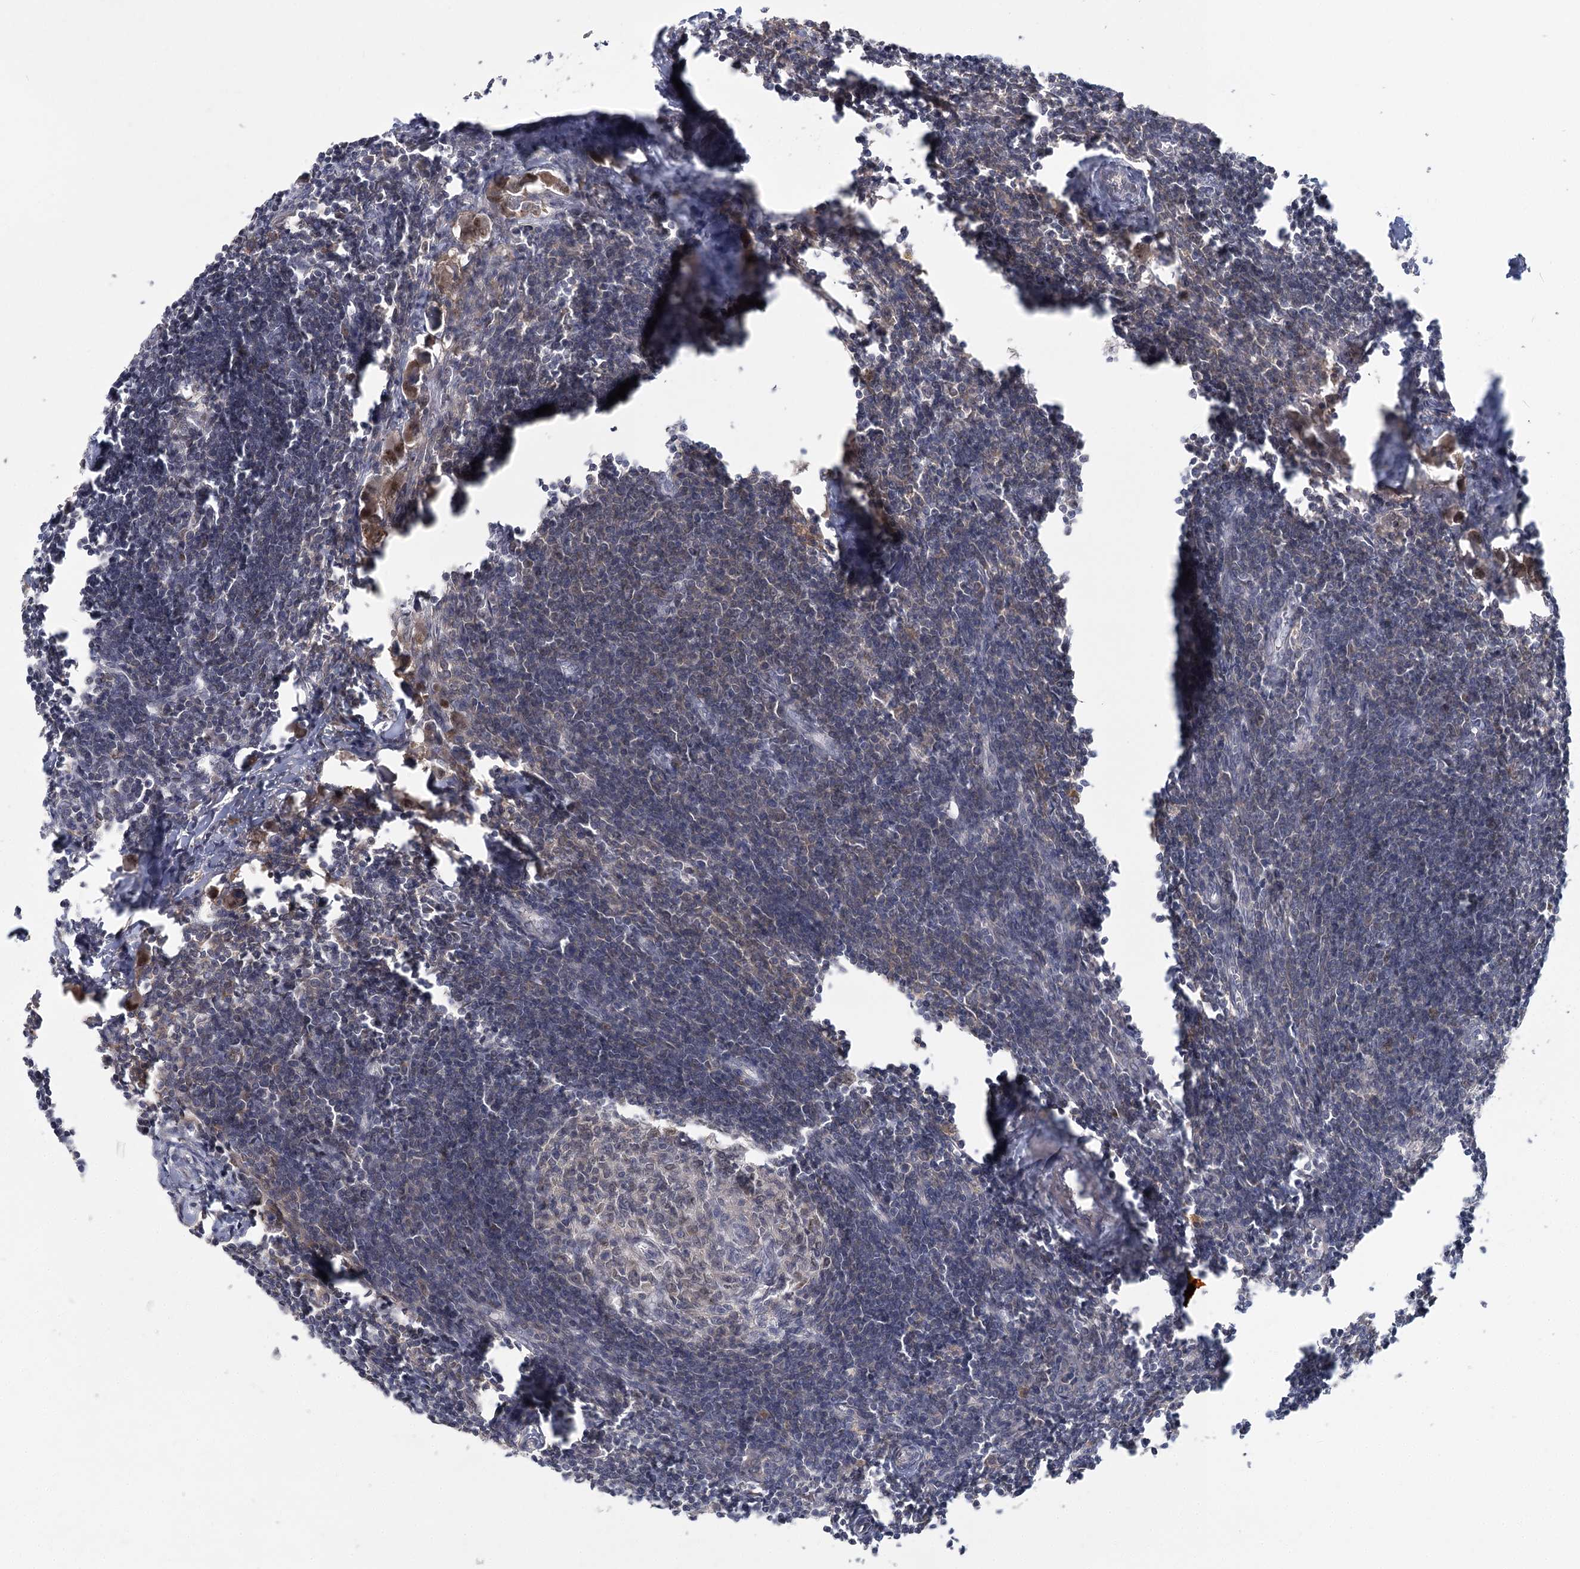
{"staining": {"intensity": "weak", "quantity": "<25%", "location": "cytoplasmic/membranous"}, "tissue": "lymph node", "cell_type": "Germinal center cells", "image_type": "normal", "snomed": [{"axis": "morphology", "description": "Normal tissue, NOS"}, {"axis": "morphology", "description": "Malignant melanoma, Metastatic site"}, {"axis": "topography", "description": "Lymph node"}], "caption": "Germinal center cells show no significant positivity in normal lymph node.", "gene": "USP11", "patient": {"sex": "male", "age": 41}}